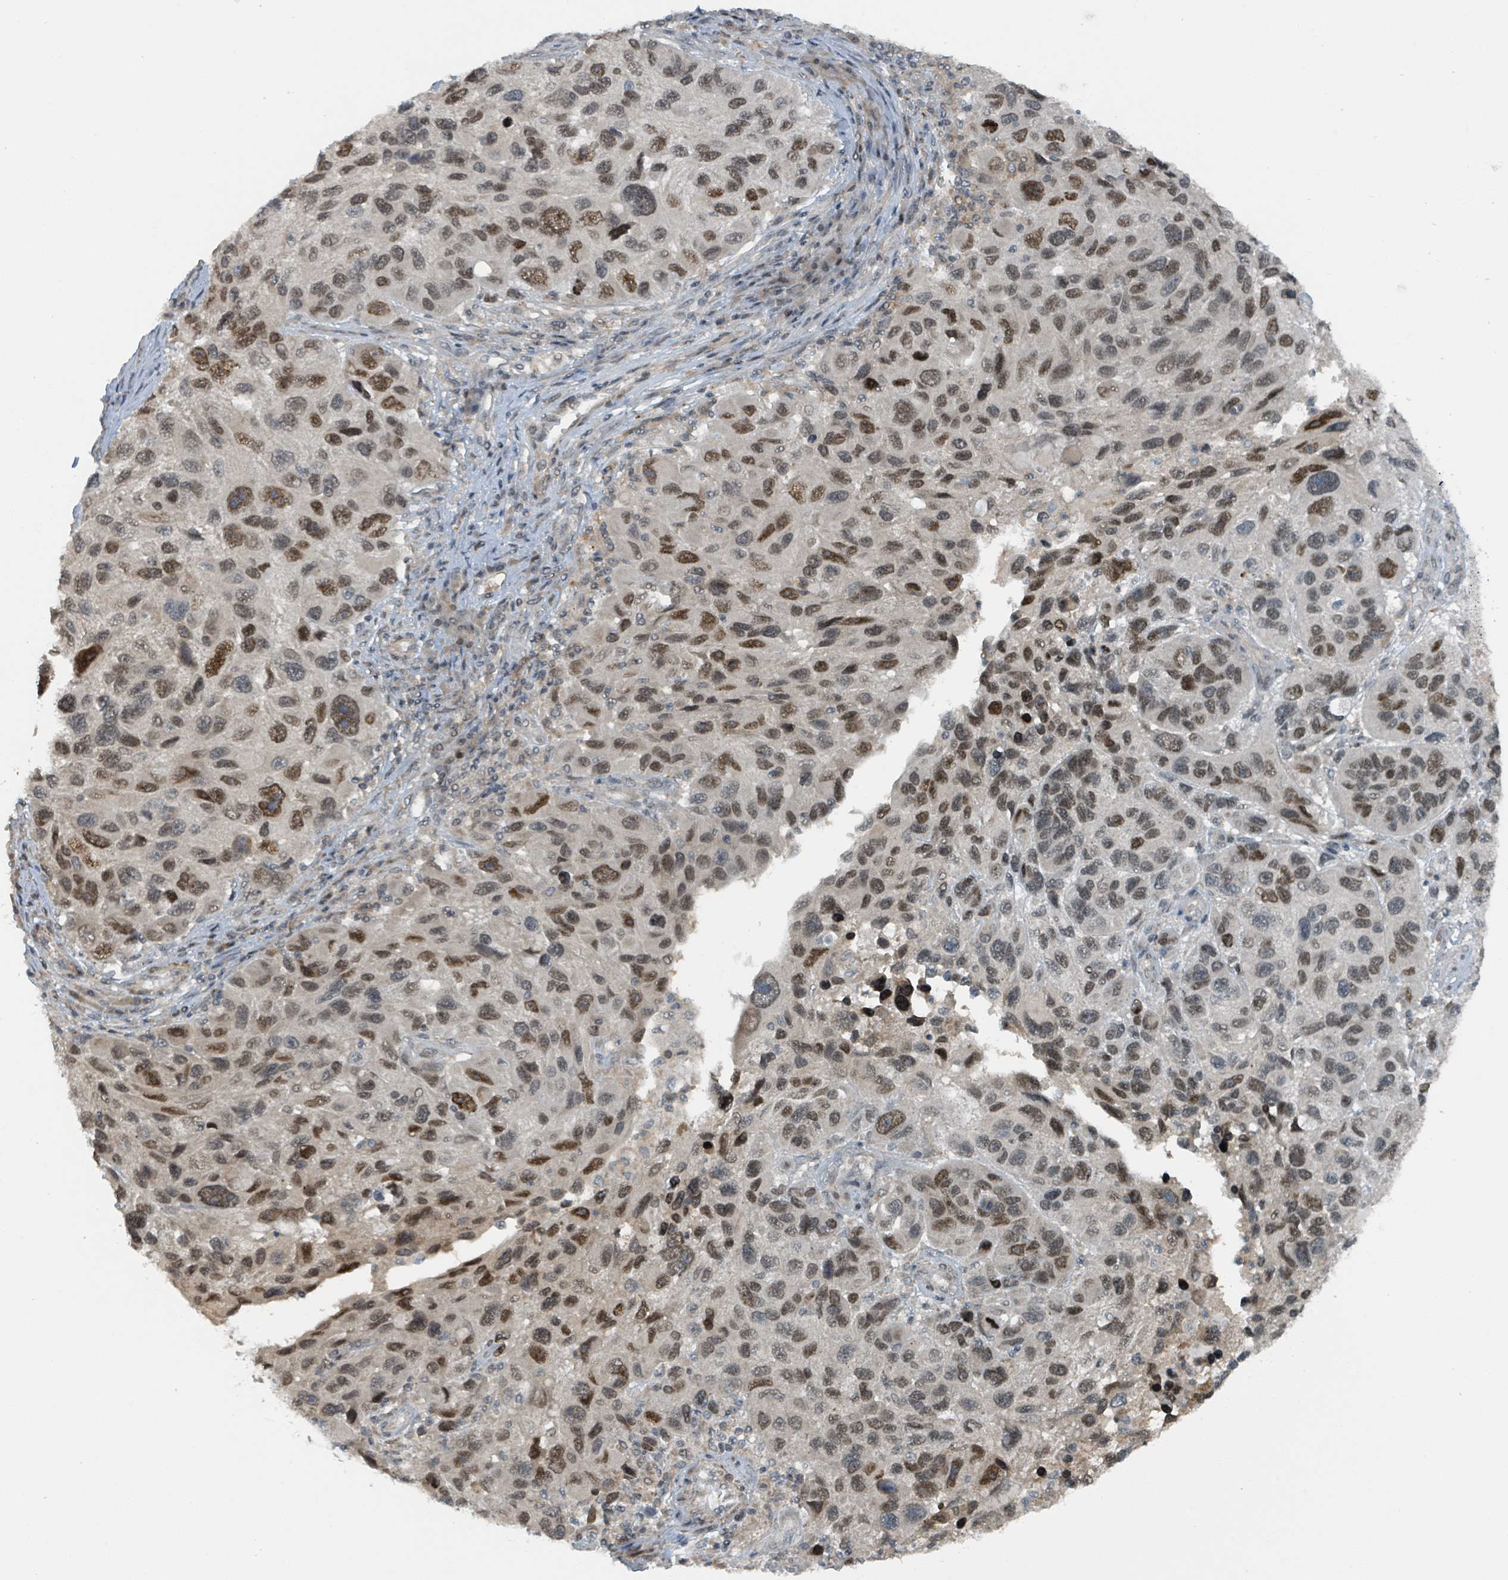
{"staining": {"intensity": "strong", "quantity": "25%-75%", "location": "nuclear"}, "tissue": "melanoma", "cell_type": "Tumor cells", "image_type": "cancer", "snomed": [{"axis": "morphology", "description": "Malignant melanoma, NOS"}, {"axis": "topography", "description": "Skin"}], "caption": "This micrograph shows malignant melanoma stained with IHC to label a protein in brown. The nuclear of tumor cells show strong positivity for the protein. Nuclei are counter-stained blue.", "gene": "PHIP", "patient": {"sex": "male", "age": 53}}